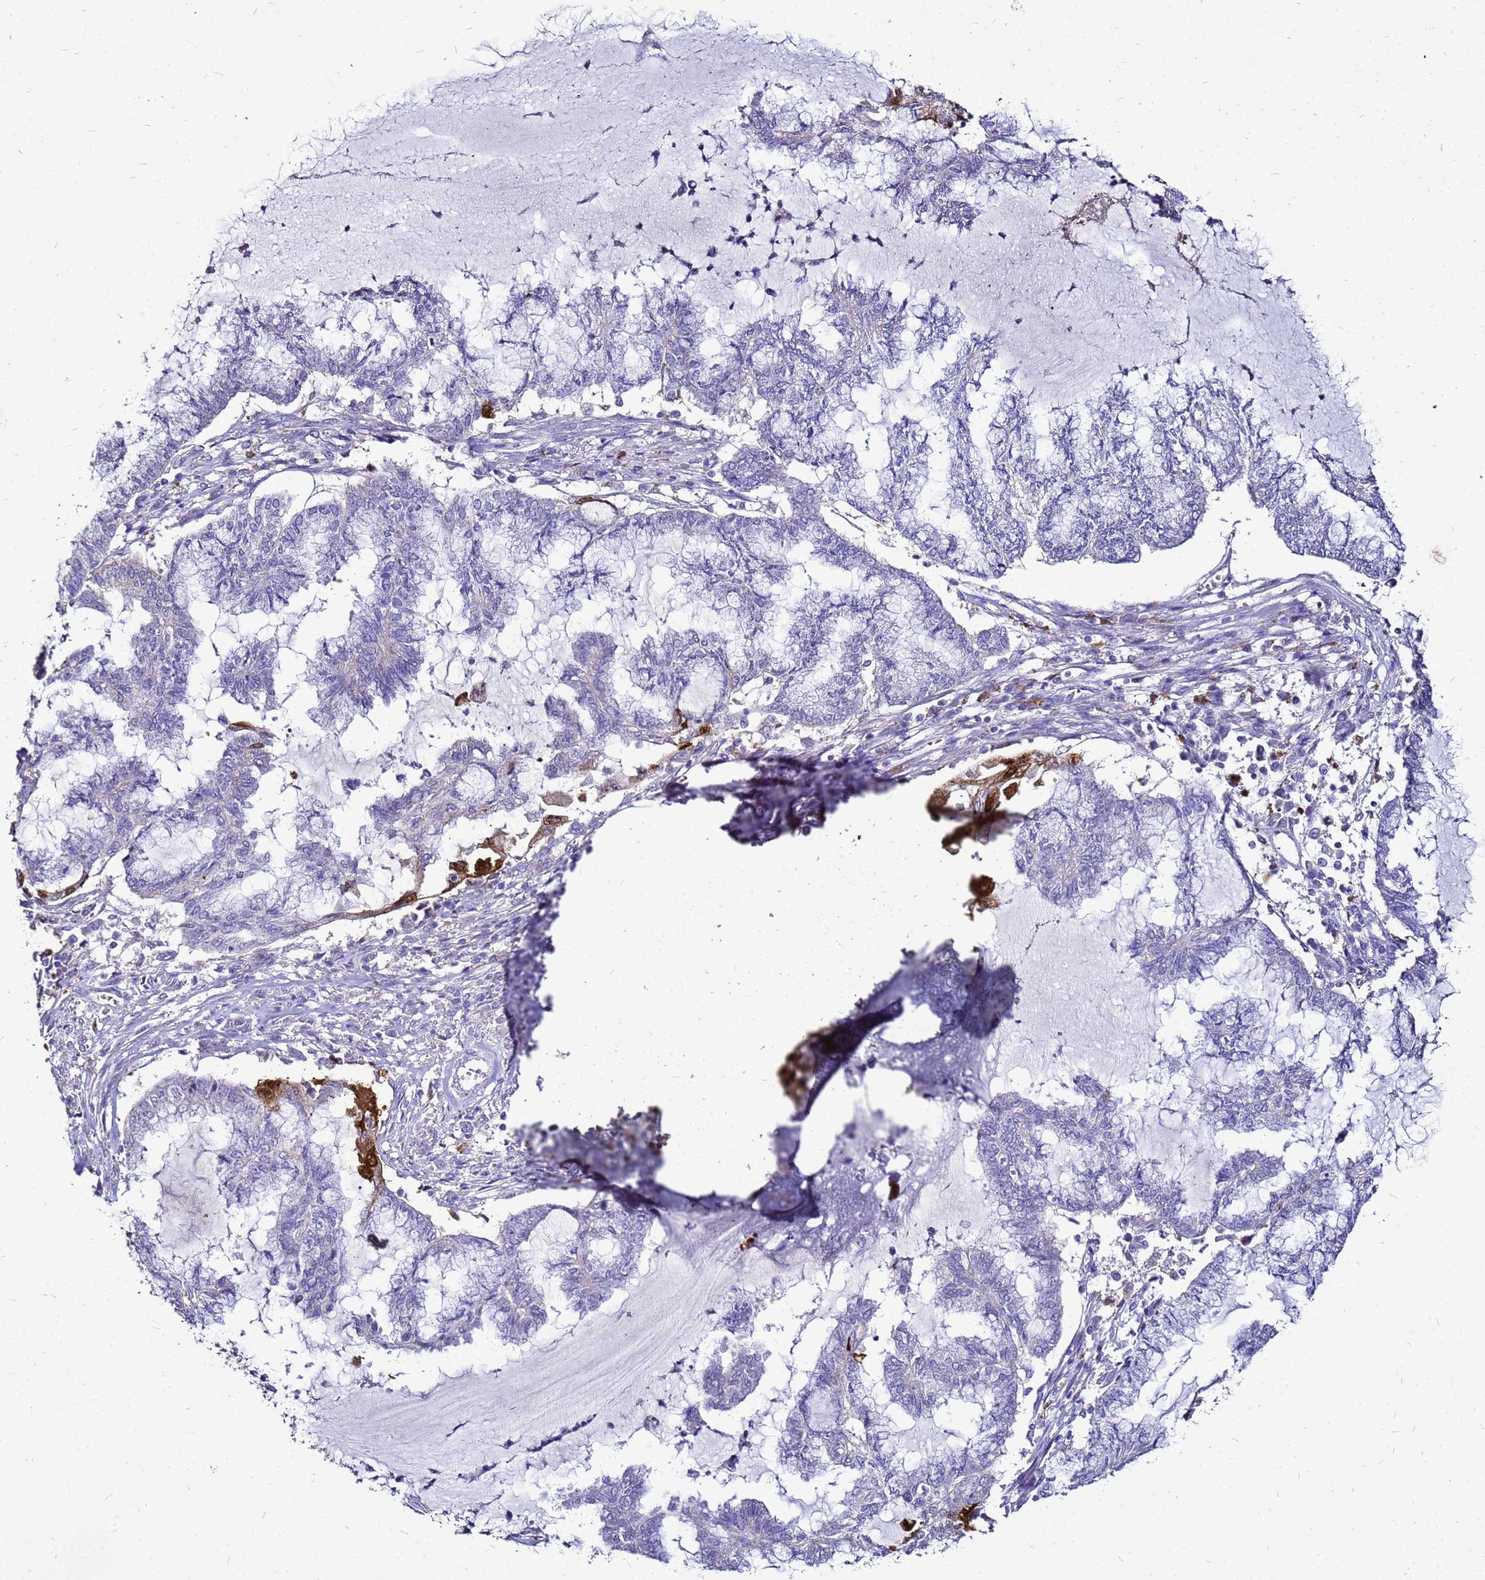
{"staining": {"intensity": "strong", "quantity": "<25%", "location": "cytoplasmic/membranous"}, "tissue": "endometrial cancer", "cell_type": "Tumor cells", "image_type": "cancer", "snomed": [{"axis": "morphology", "description": "Adenocarcinoma, NOS"}, {"axis": "topography", "description": "Endometrium"}], "caption": "This histopathology image shows immunohistochemistry staining of human endometrial cancer (adenocarcinoma), with medium strong cytoplasmic/membranous positivity in about <25% of tumor cells.", "gene": "S100A2", "patient": {"sex": "female", "age": 86}}